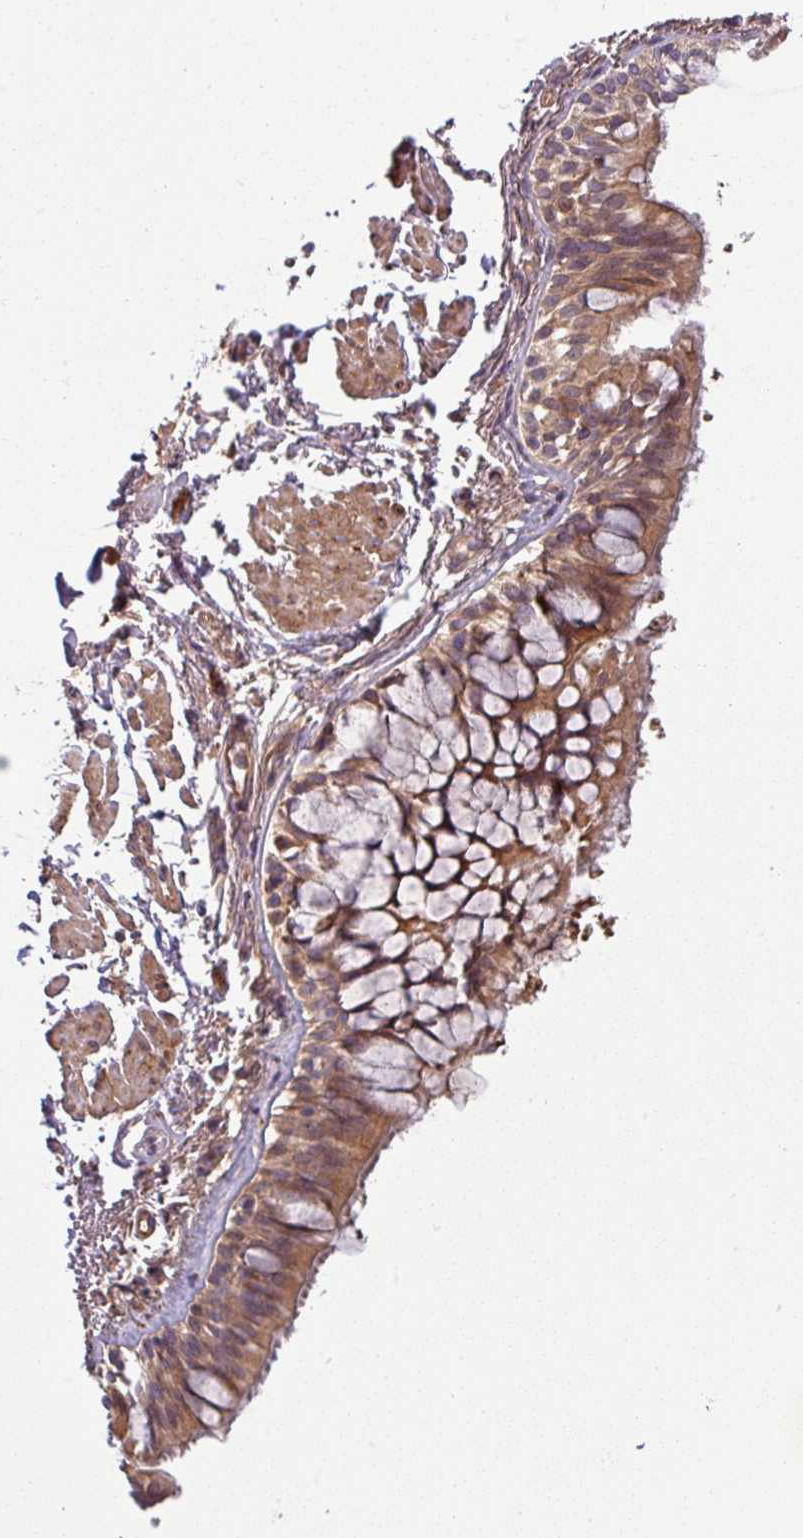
{"staining": {"intensity": "strong", "quantity": ">75%", "location": "cytoplasmic/membranous"}, "tissue": "bronchus", "cell_type": "Respiratory epithelial cells", "image_type": "normal", "snomed": [{"axis": "morphology", "description": "Normal tissue, NOS"}, {"axis": "topography", "description": "Bronchus"}], "caption": "Immunohistochemical staining of benign bronchus reveals strong cytoplasmic/membranous protein staining in about >75% of respiratory epithelial cells. Ihc stains the protein of interest in brown and the nuclei are stained blue.", "gene": "ART1", "patient": {"sex": "male", "age": 70}}